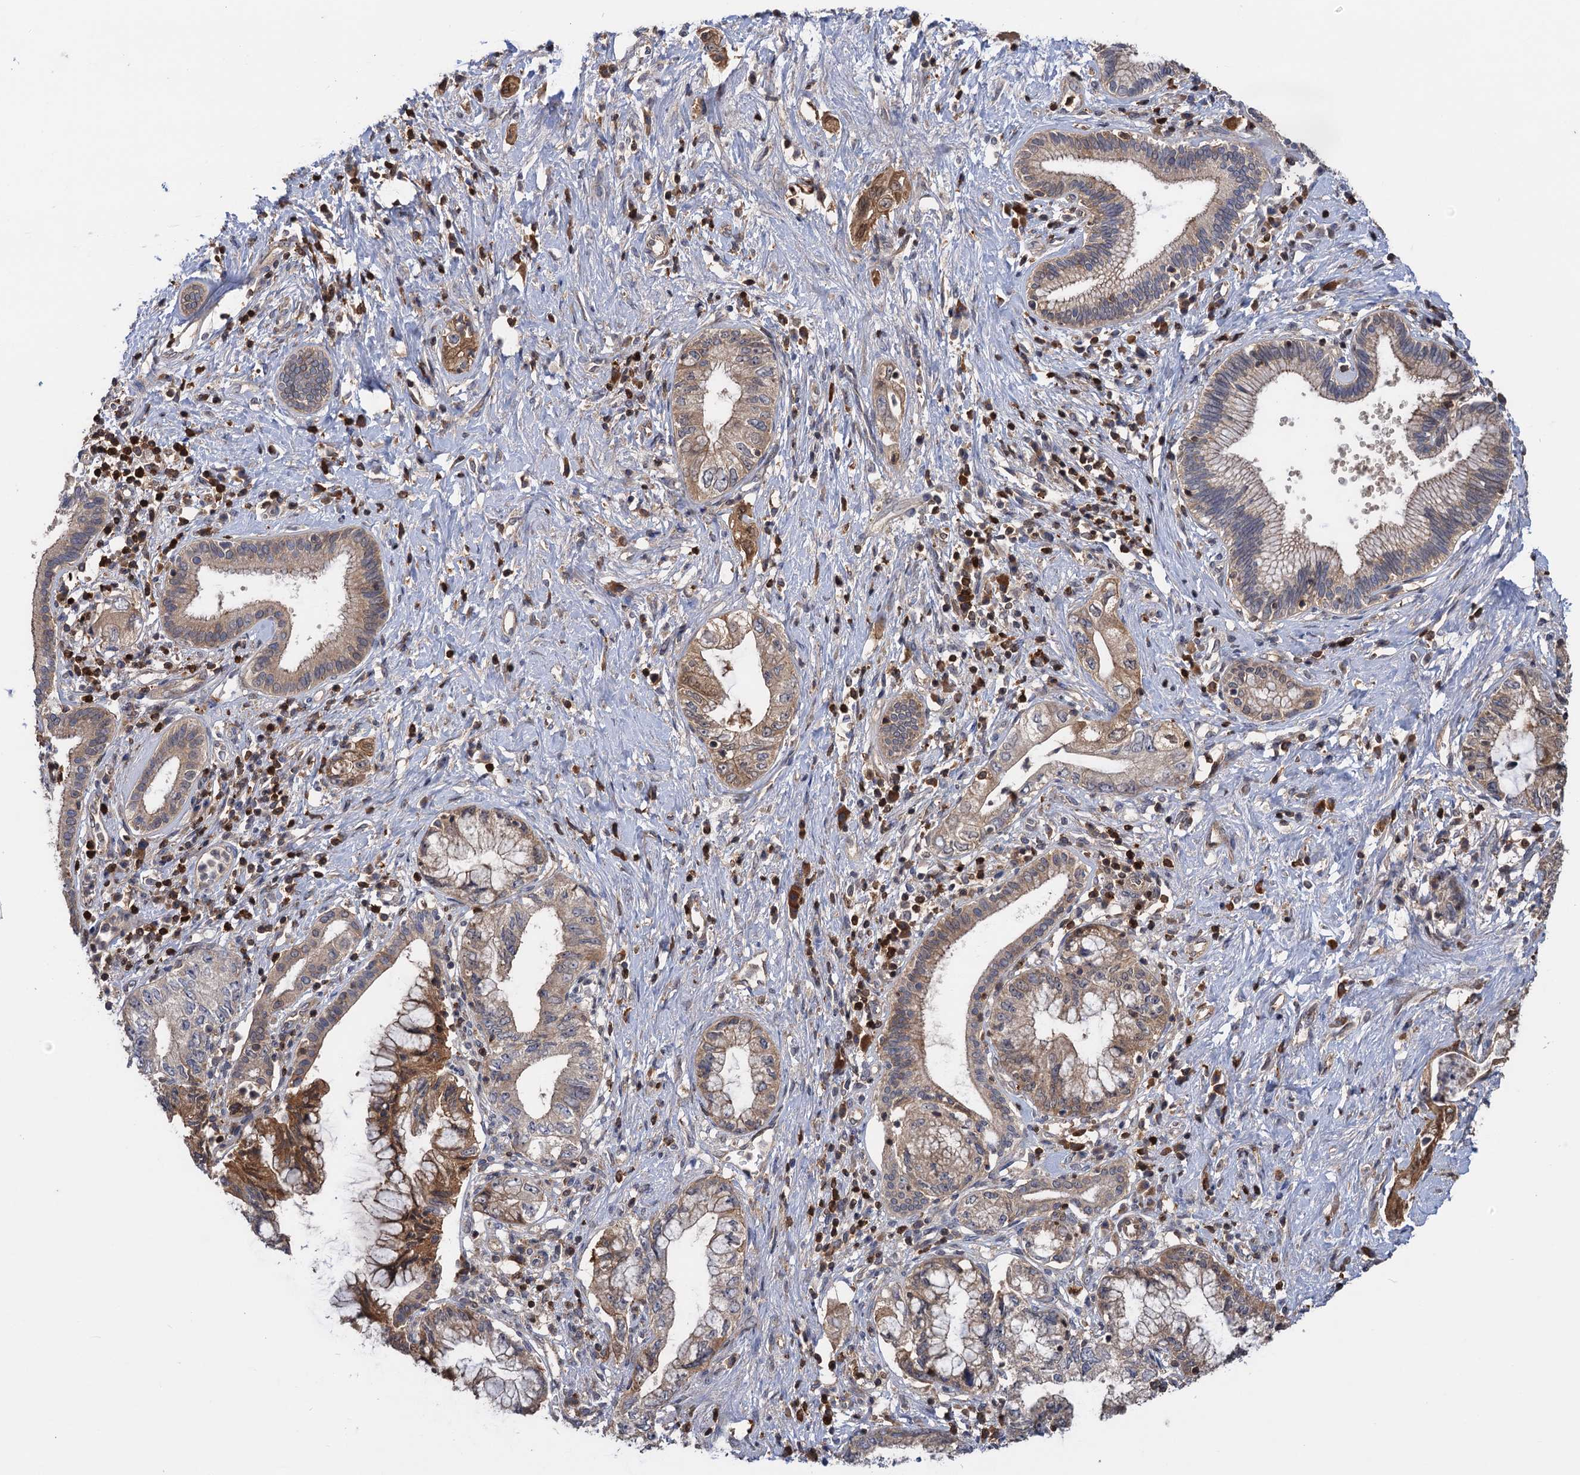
{"staining": {"intensity": "moderate", "quantity": "25%-75%", "location": "cytoplasmic/membranous"}, "tissue": "pancreatic cancer", "cell_type": "Tumor cells", "image_type": "cancer", "snomed": [{"axis": "morphology", "description": "Adenocarcinoma, NOS"}, {"axis": "topography", "description": "Pancreas"}], "caption": "The photomicrograph exhibits immunohistochemical staining of pancreatic cancer (adenocarcinoma). There is moderate cytoplasmic/membranous positivity is seen in about 25%-75% of tumor cells.", "gene": "DGKA", "patient": {"sex": "female", "age": 73}}